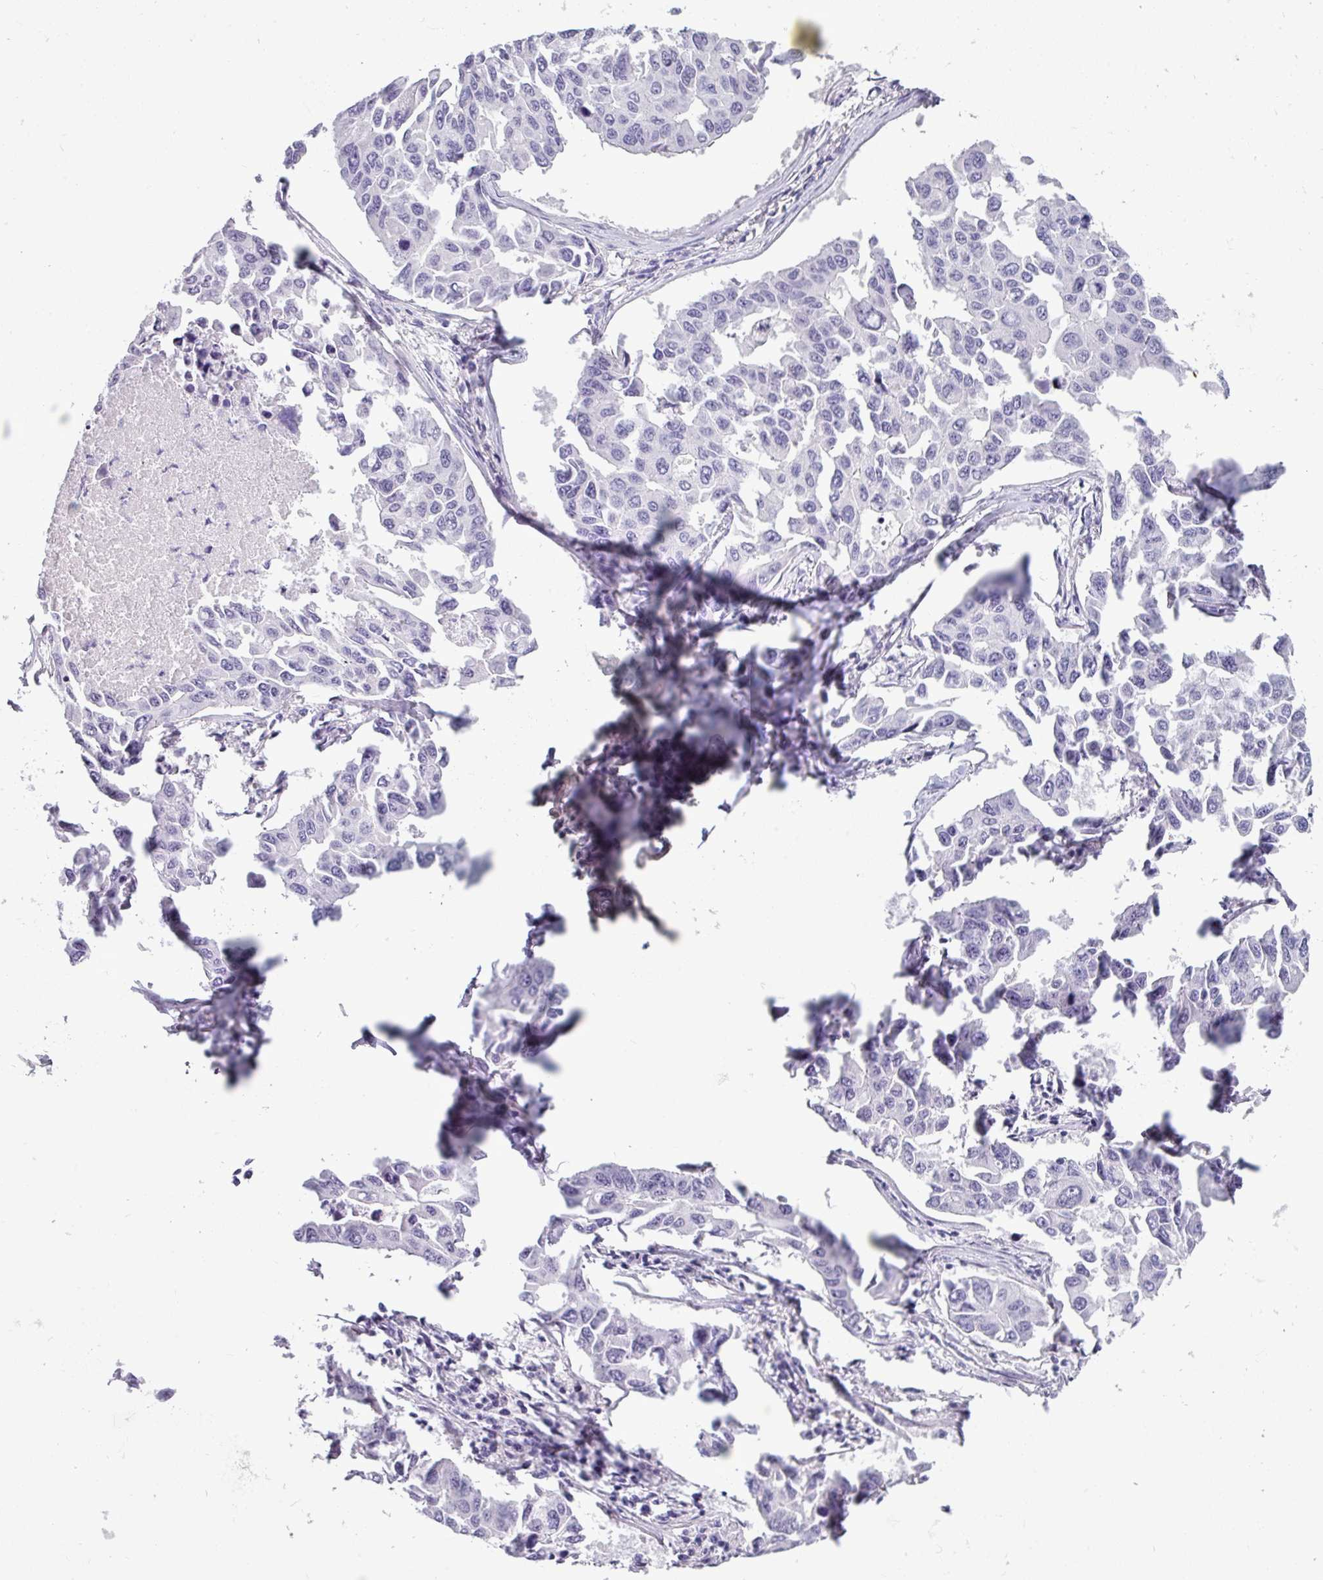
{"staining": {"intensity": "negative", "quantity": "none", "location": "none"}, "tissue": "lung cancer", "cell_type": "Tumor cells", "image_type": "cancer", "snomed": [{"axis": "morphology", "description": "Adenocarcinoma, NOS"}, {"axis": "topography", "description": "Lung"}], "caption": "This is a photomicrograph of immunohistochemistry (IHC) staining of lung adenocarcinoma, which shows no expression in tumor cells. (Stains: DAB (3,3'-diaminobenzidine) IHC with hematoxylin counter stain, Microscopy: brightfield microscopy at high magnification).", "gene": "SRGAP1", "patient": {"sex": "male", "age": 64}}